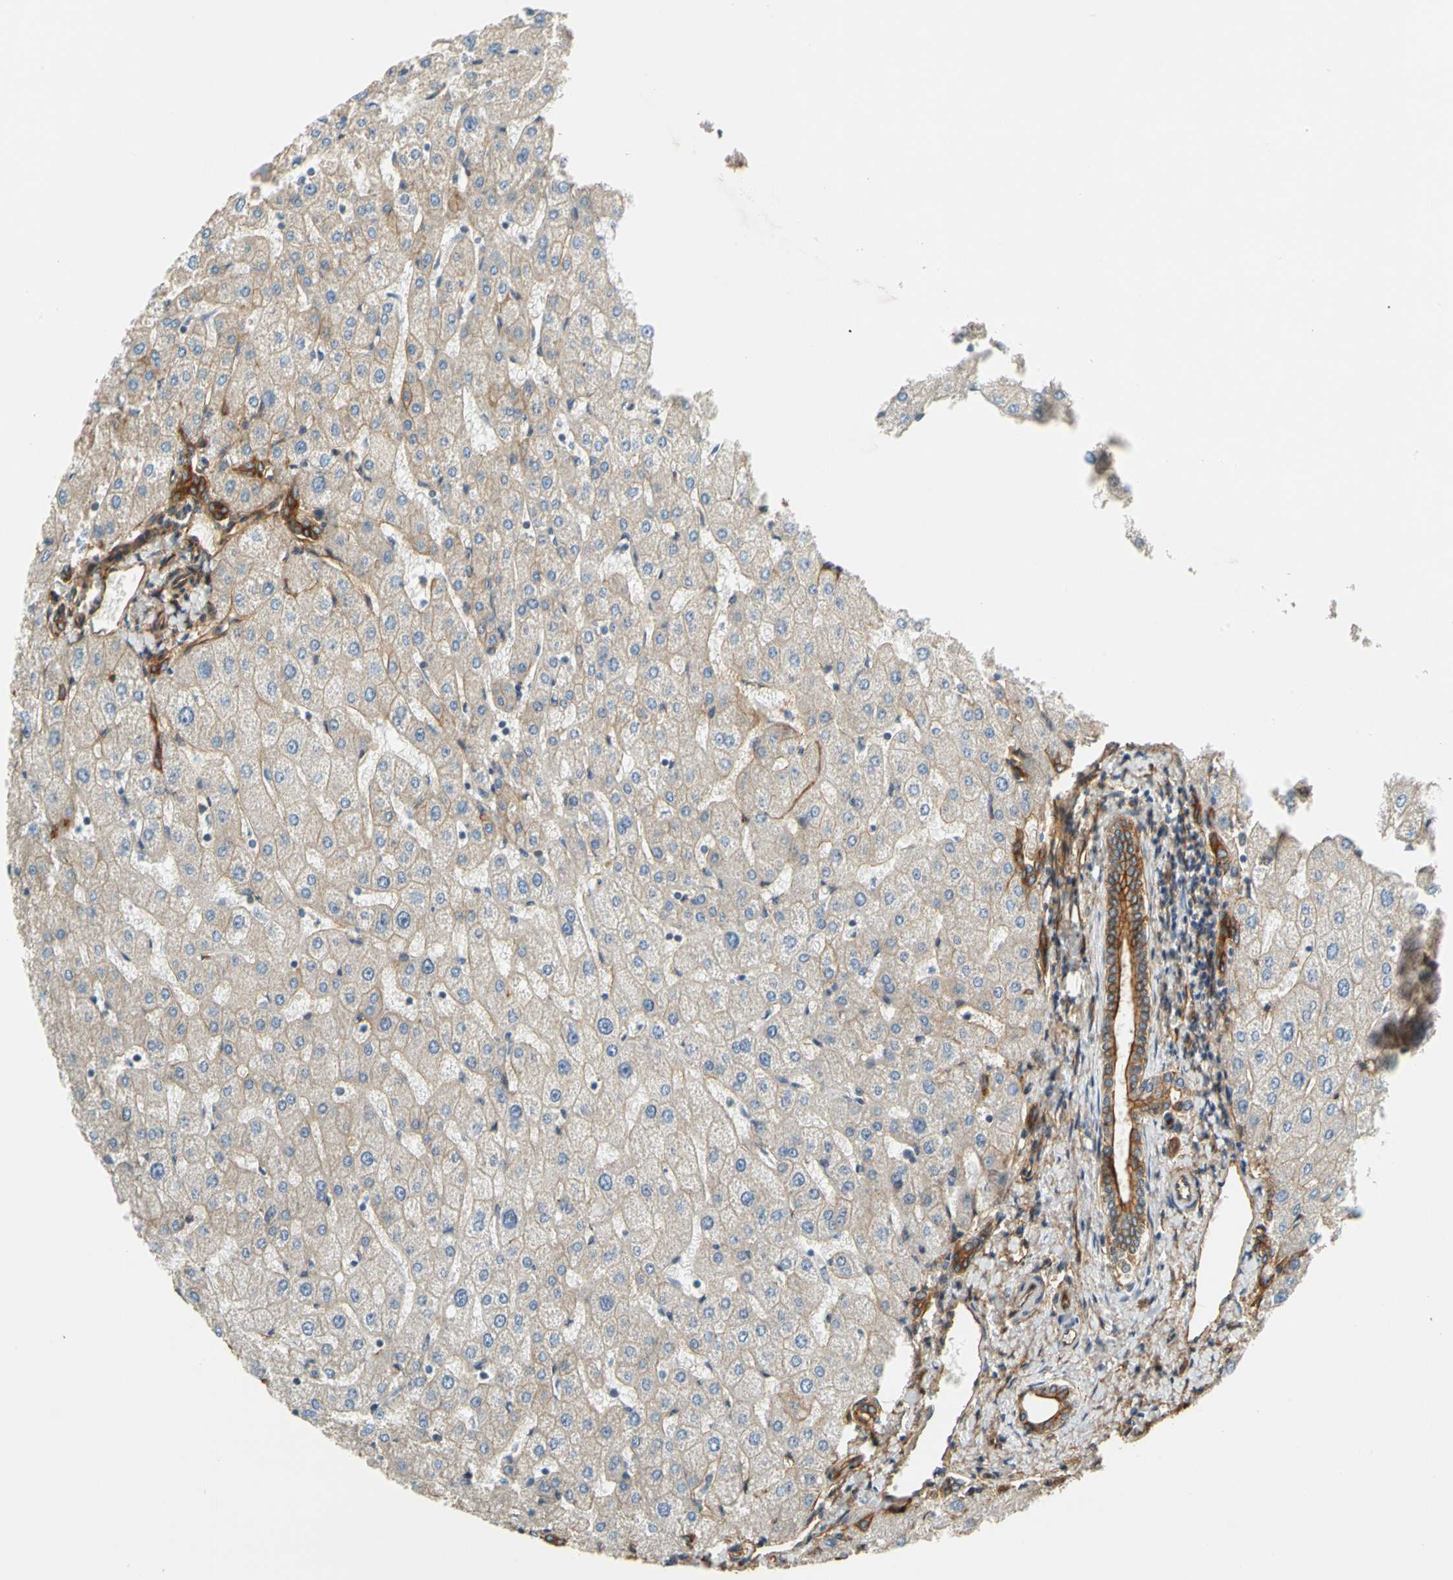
{"staining": {"intensity": "strong", "quantity": ">75%", "location": "cytoplasmic/membranous"}, "tissue": "liver", "cell_type": "Cholangiocytes", "image_type": "normal", "snomed": [{"axis": "morphology", "description": "Normal tissue, NOS"}, {"axis": "topography", "description": "Liver"}], "caption": "Cholangiocytes display high levels of strong cytoplasmic/membranous positivity in about >75% of cells in unremarkable liver.", "gene": "SPTAN1", "patient": {"sex": "male", "age": 67}}